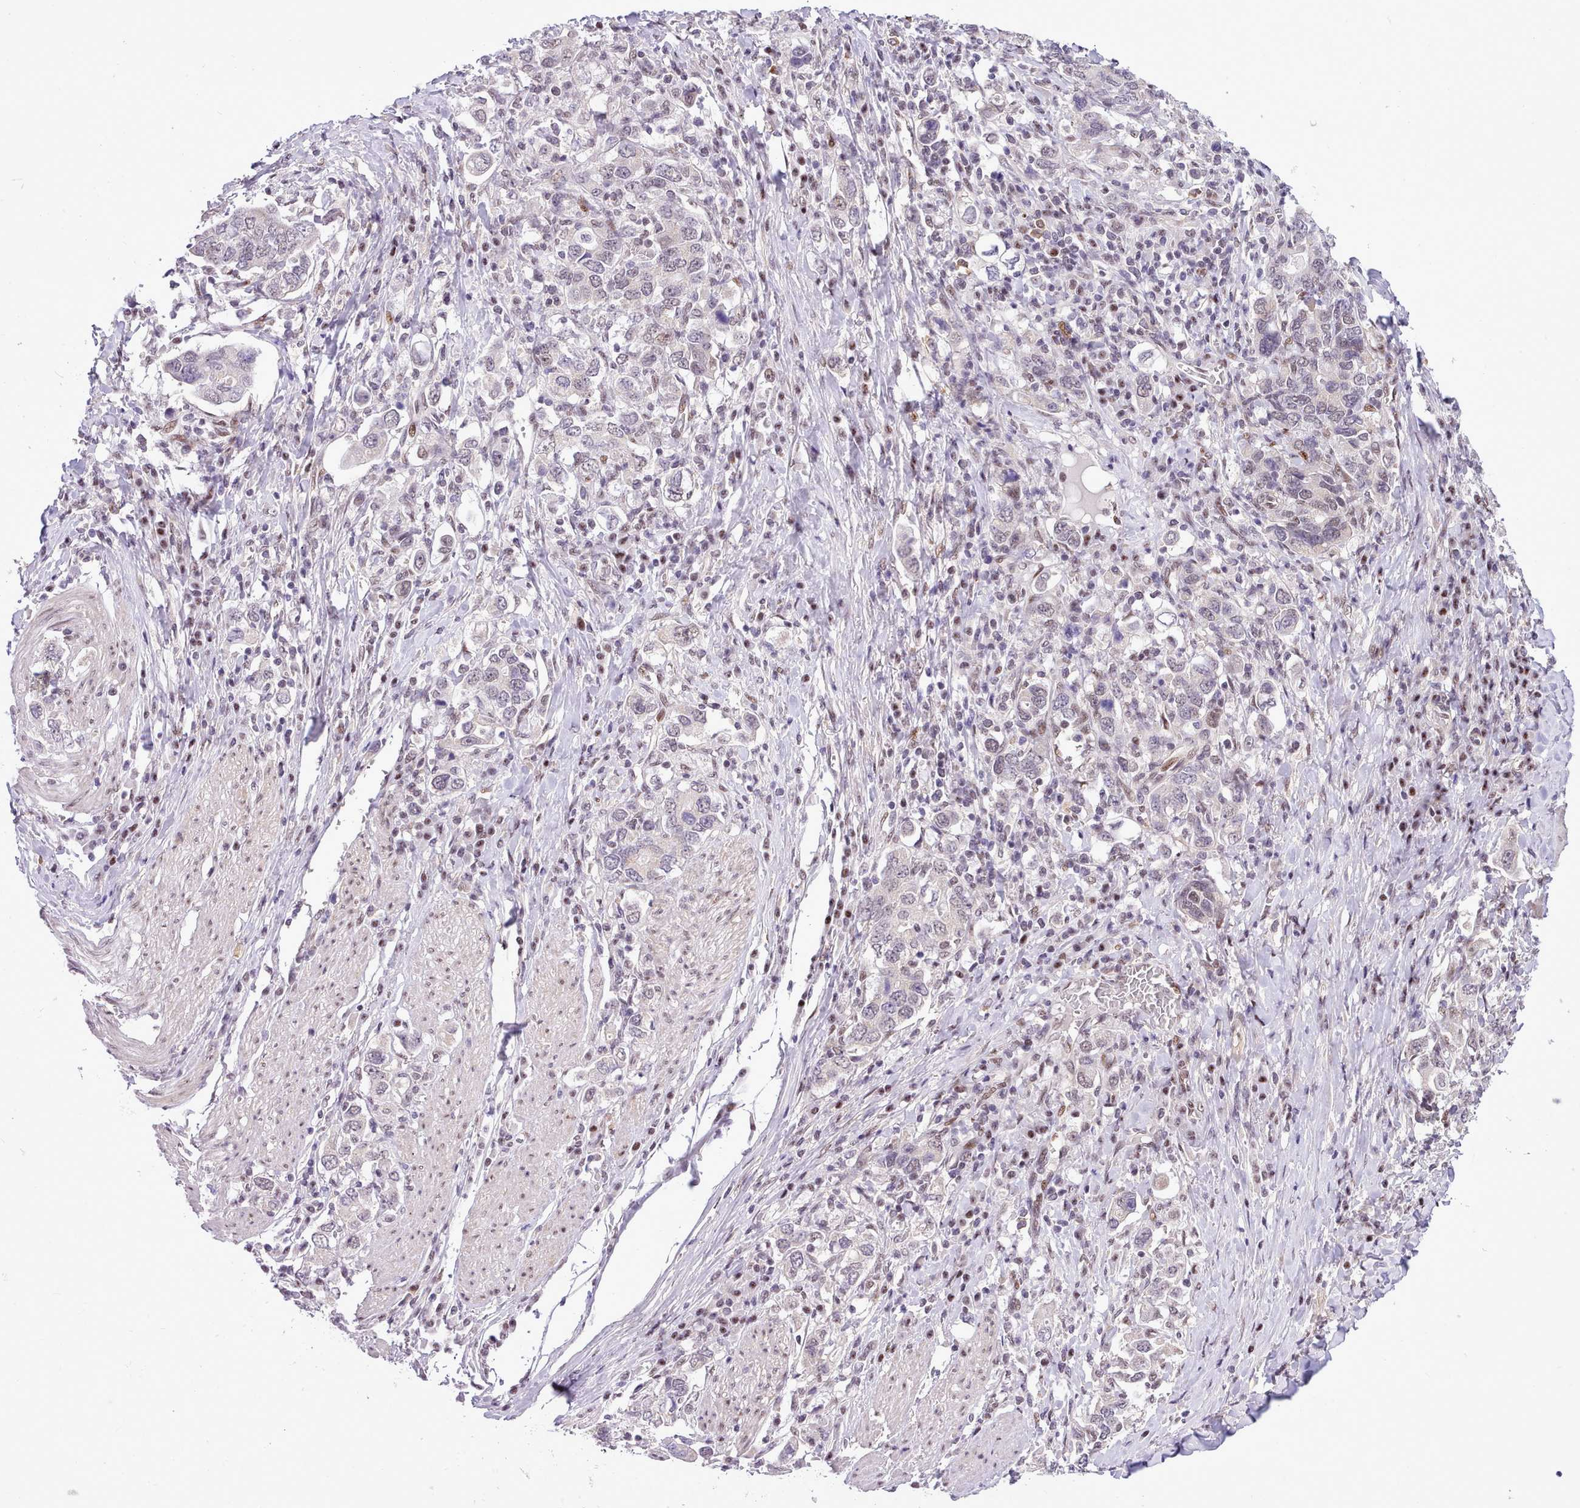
{"staining": {"intensity": "negative", "quantity": "none", "location": "none"}, "tissue": "stomach cancer", "cell_type": "Tumor cells", "image_type": "cancer", "snomed": [{"axis": "morphology", "description": "Adenocarcinoma, NOS"}, {"axis": "topography", "description": "Stomach, upper"}, {"axis": "topography", "description": "Stomach"}], "caption": "Immunohistochemistry histopathology image of neoplastic tissue: stomach adenocarcinoma stained with DAB reveals no significant protein staining in tumor cells.", "gene": "HOXB7", "patient": {"sex": "male", "age": 62}}